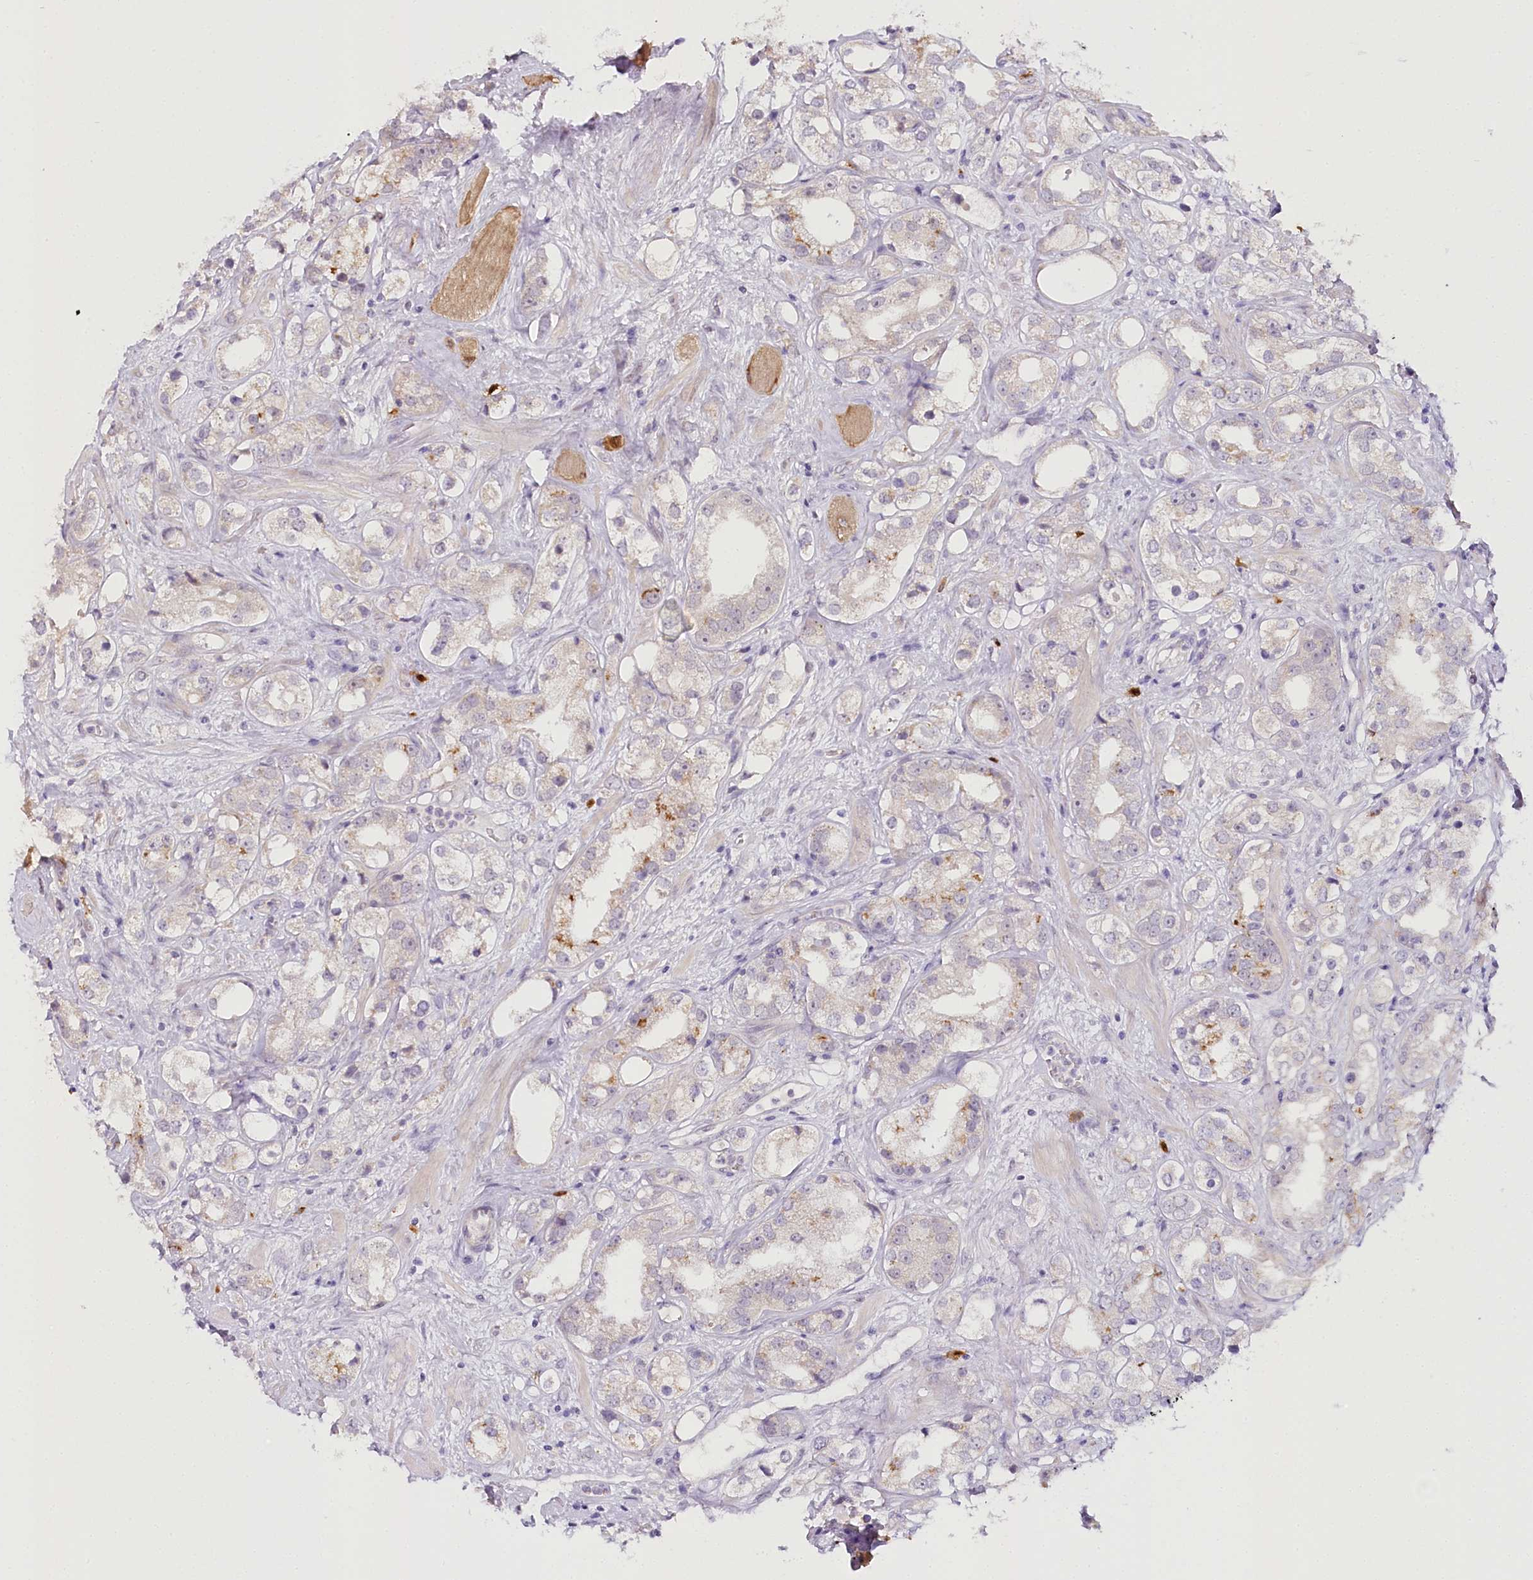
{"staining": {"intensity": "moderate", "quantity": "<25%", "location": "cytoplasmic/membranous"}, "tissue": "prostate cancer", "cell_type": "Tumor cells", "image_type": "cancer", "snomed": [{"axis": "morphology", "description": "Adenocarcinoma, NOS"}, {"axis": "topography", "description": "Prostate"}], "caption": "Tumor cells show moderate cytoplasmic/membranous expression in about <25% of cells in prostate cancer.", "gene": "VWA5A", "patient": {"sex": "male", "age": 79}}